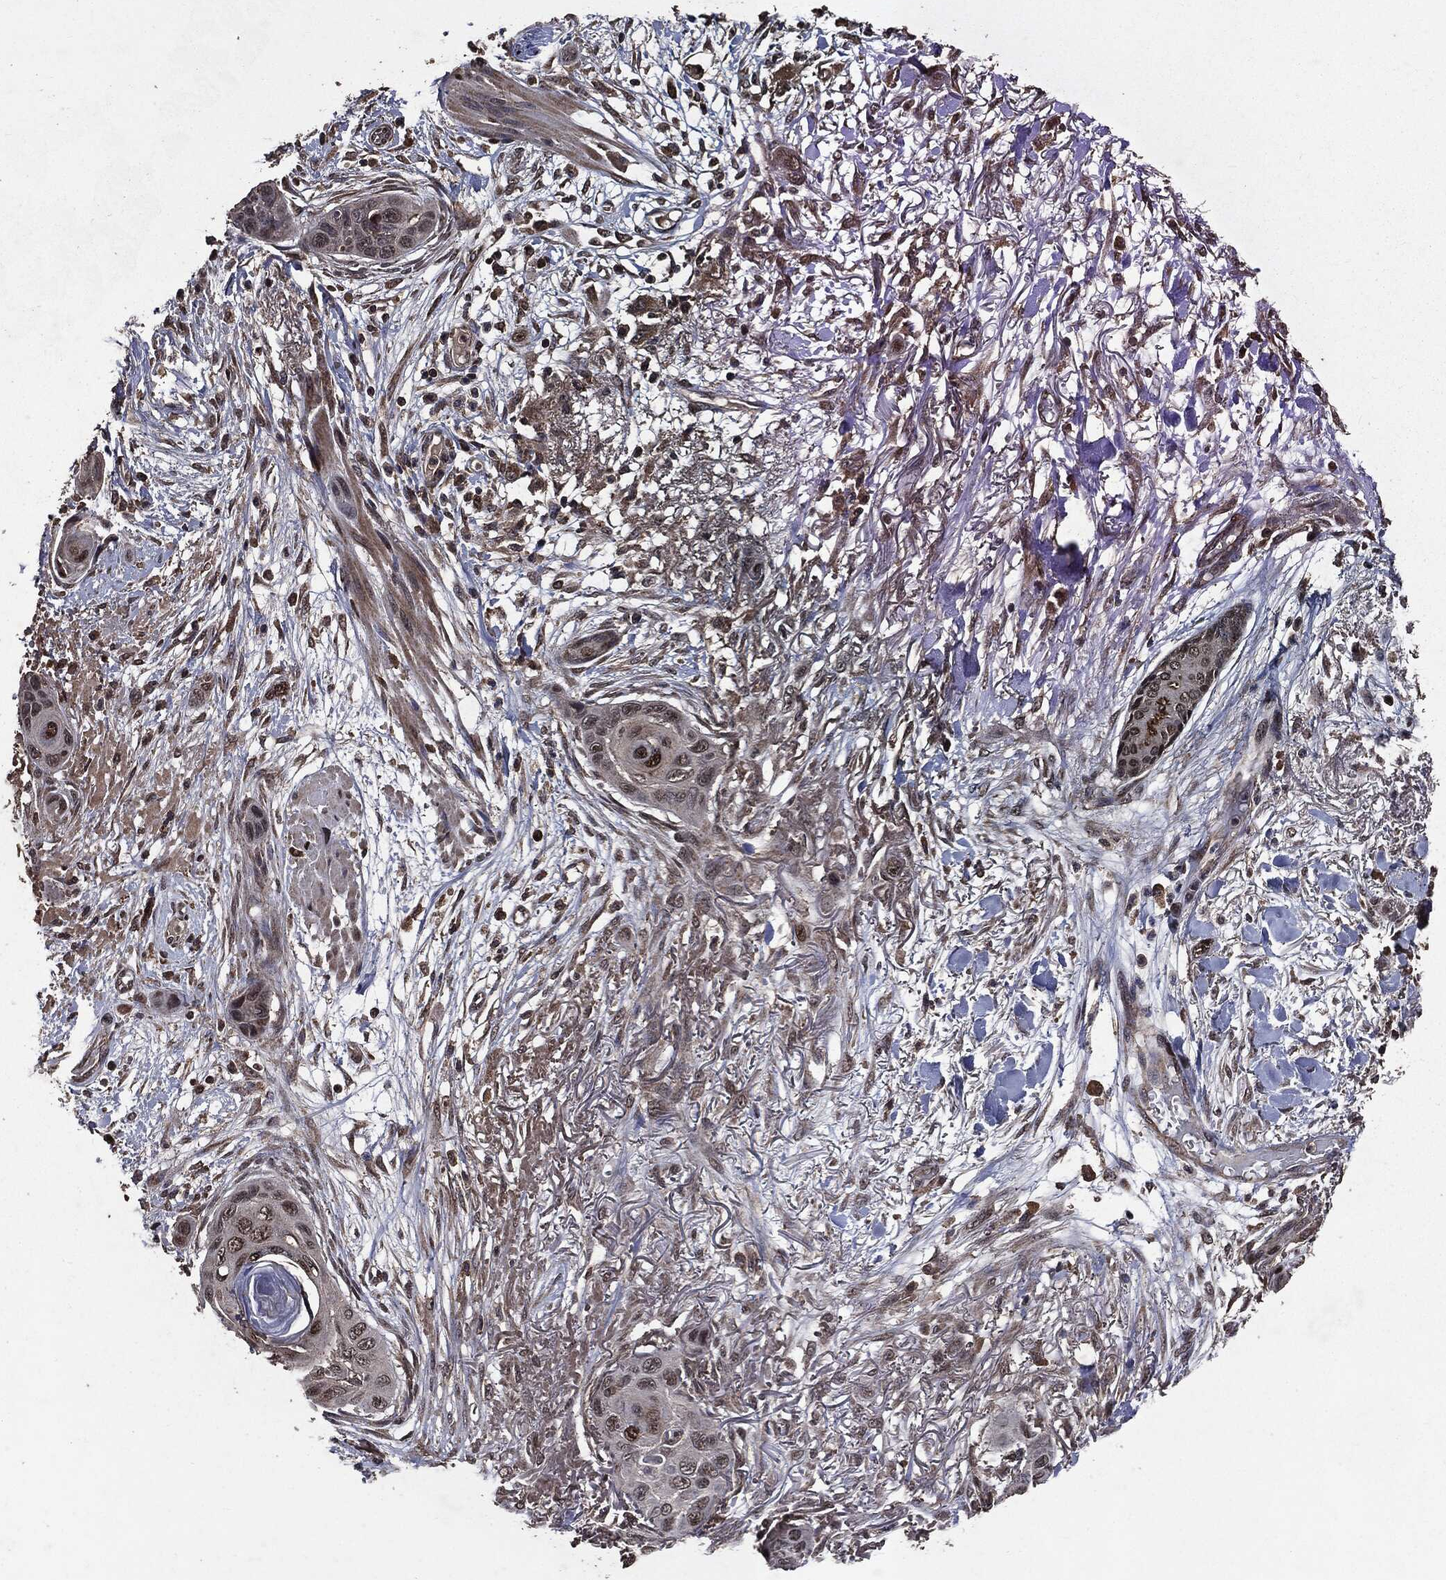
{"staining": {"intensity": "weak", "quantity": ">75%", "location": "cytoplasmic/membranous"}, "tissue": "skin cancer", "cell_type": "Tumor cells", "image_type": "cancer", "snomed": [{"axis": "morphology", "description": "Squamous cell carcinoma, NOS"}, {"axis": "topography", "description": "Skin"}], "caption": "Immunohistochemical staining of human skin squamous cell carcinoma exhibits low levels of weak cytoplasmic/membranous protein staining in about >75% of tumor cells.", "gene": "PPP6R2", "patient": {"sex": "male", "age": 79}}